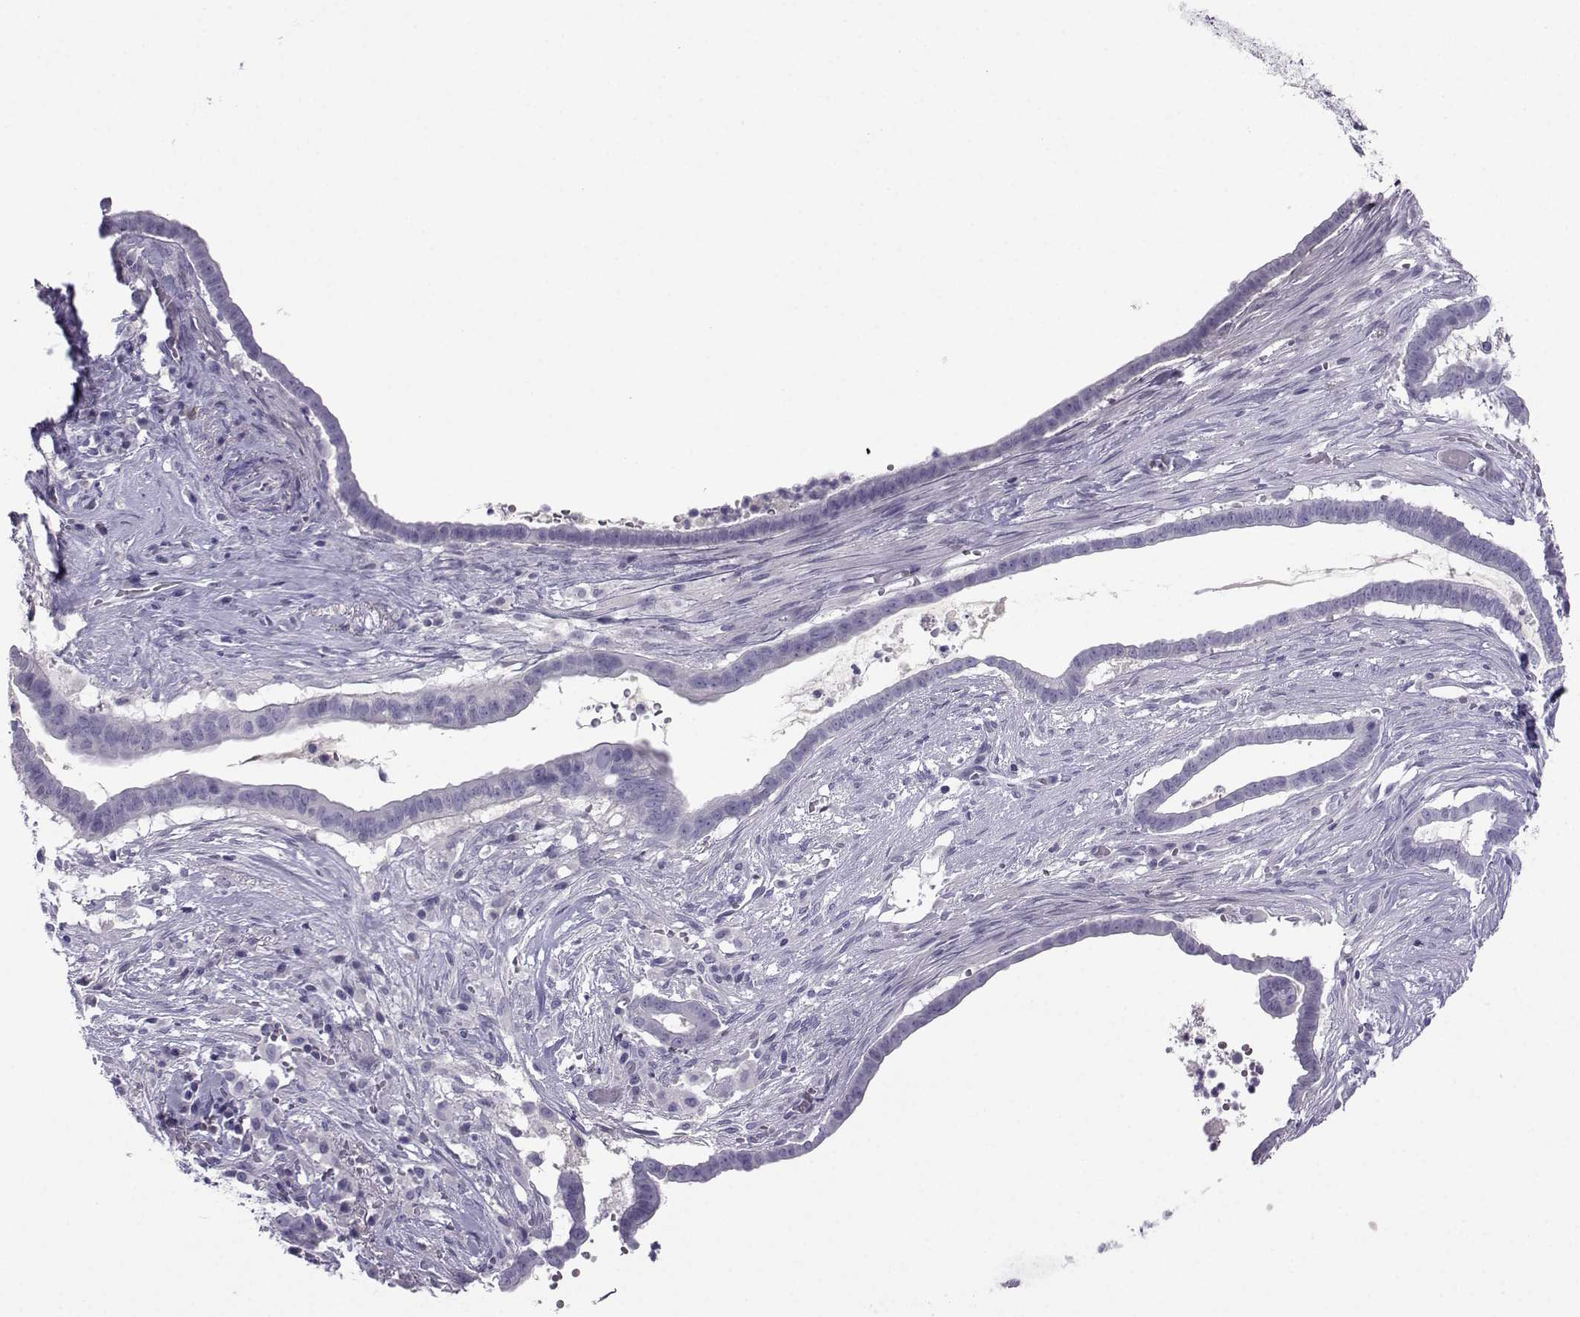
{"staining": {"intensity": "negative", "quantity": "none", "location": "none"}, "tissue": "pancreatic cancer", "cell_type": "Tumor cells", "image_type": "cancer", "snomed": [{"axis": "morphology", "description": "Adenocarcinoma, NOS"}, {"axis": "topography", "description": "Pancreas"}], "caption": "DAB (3,3'-diaminobenzidine) immunohistochemical staining of human pancreatic cancer demonstrates no significant staining in tumor cells.", "gene": "ARMC2", "patient": {"sex": "male", "age": 61}}